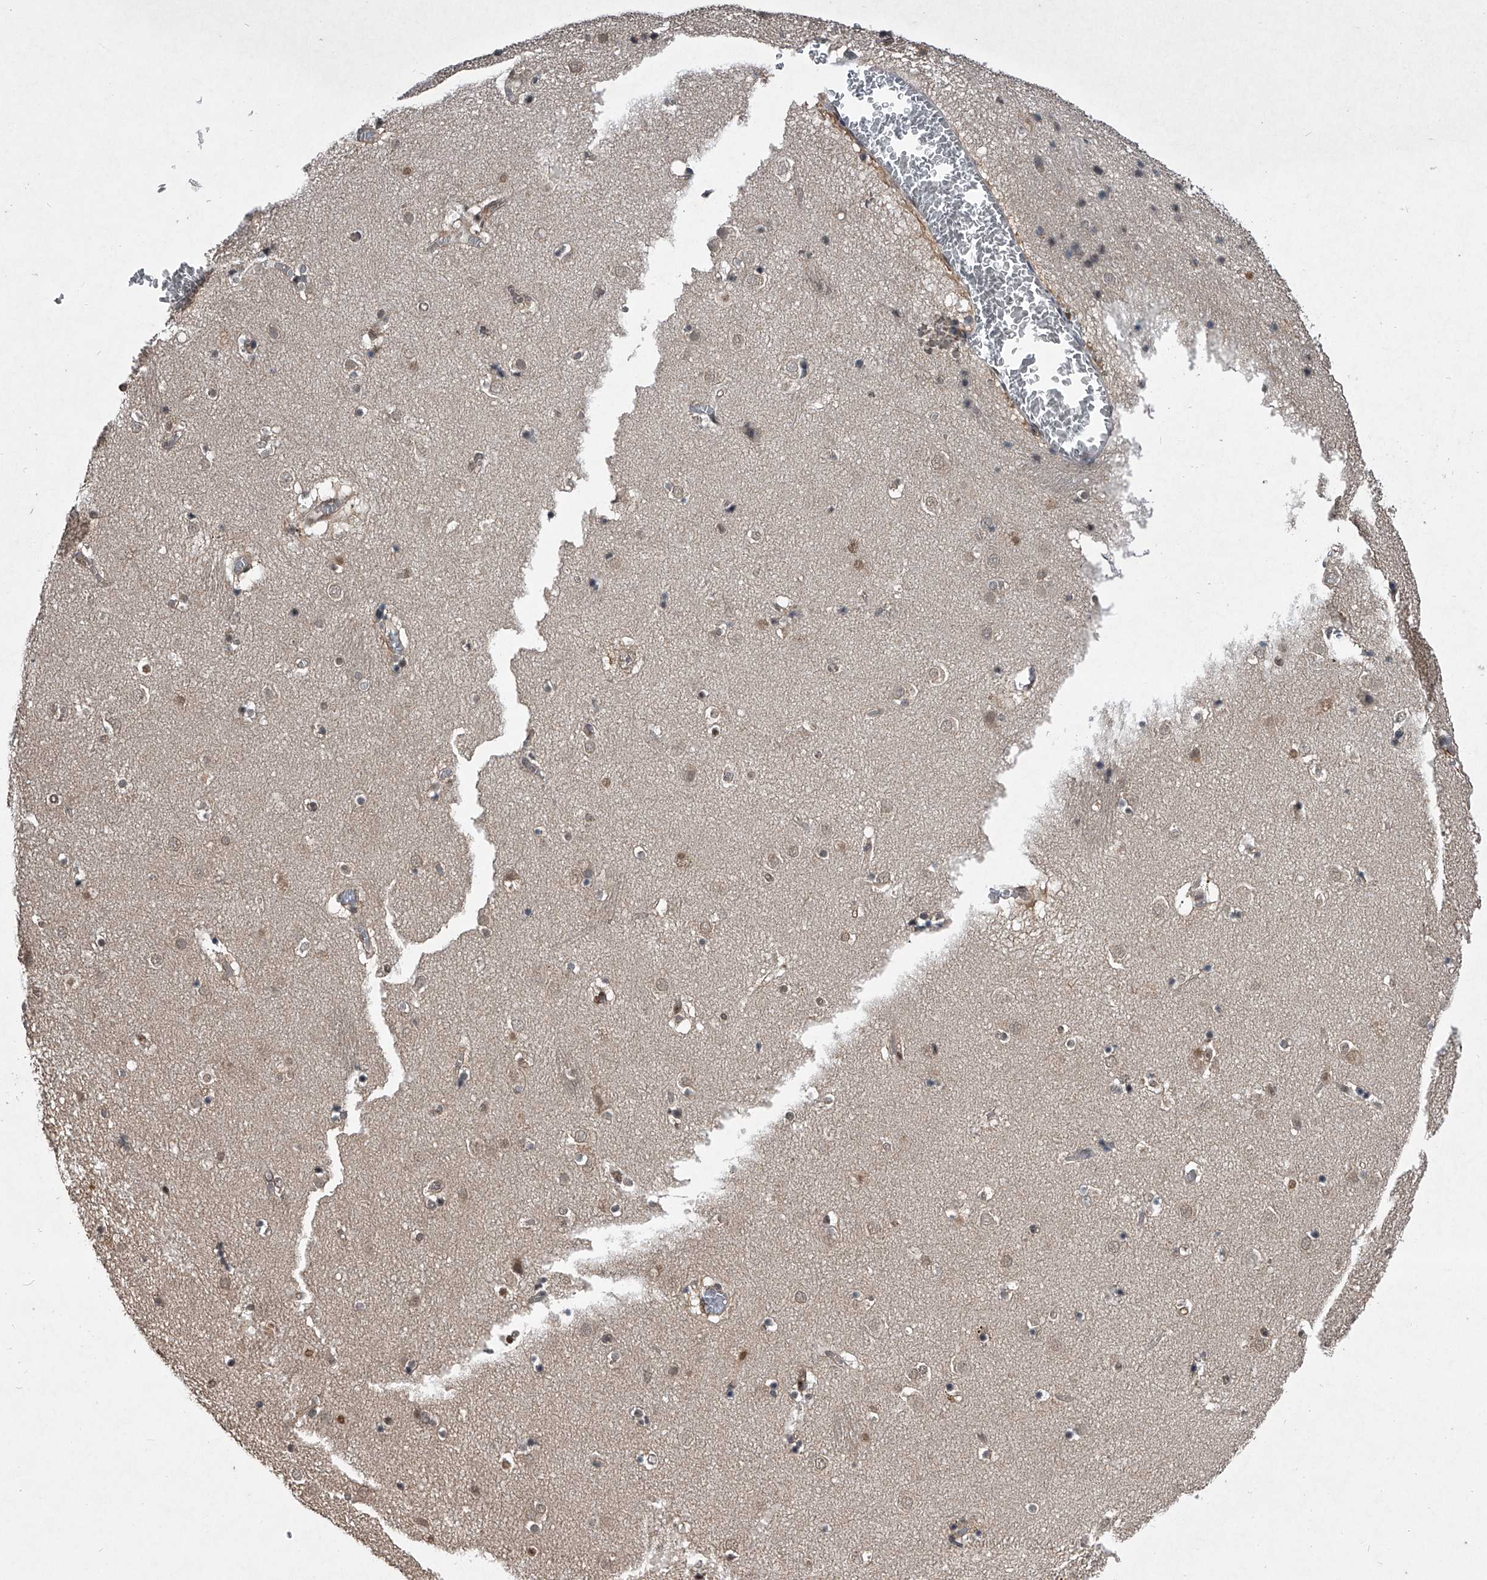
{"staining": {"intensity": "moderate", "quantity": "<25%", "location": "nuclear"}, "tissue": "caudate", "cell_type": "Glial cells", "image_type": "normal", "snomed": [{"axis": "morphology", "description": "Normal tissue, NOS"}, {"axis": "topography", "description": "Lateral ventricle wall"}], "caption": "Immunohistochemistry (IHC) (DAB (3,3'-diaminobenzidine)) staining of normal human caudate demonstrates moderate nuclear protein expression in approximately <25% of glial cells. Immunohistochemistry stains the protein in brown and the nuclei are stained blue.", "gene": "TSNAX", "patient": {"sex": "male", "age": 70}}